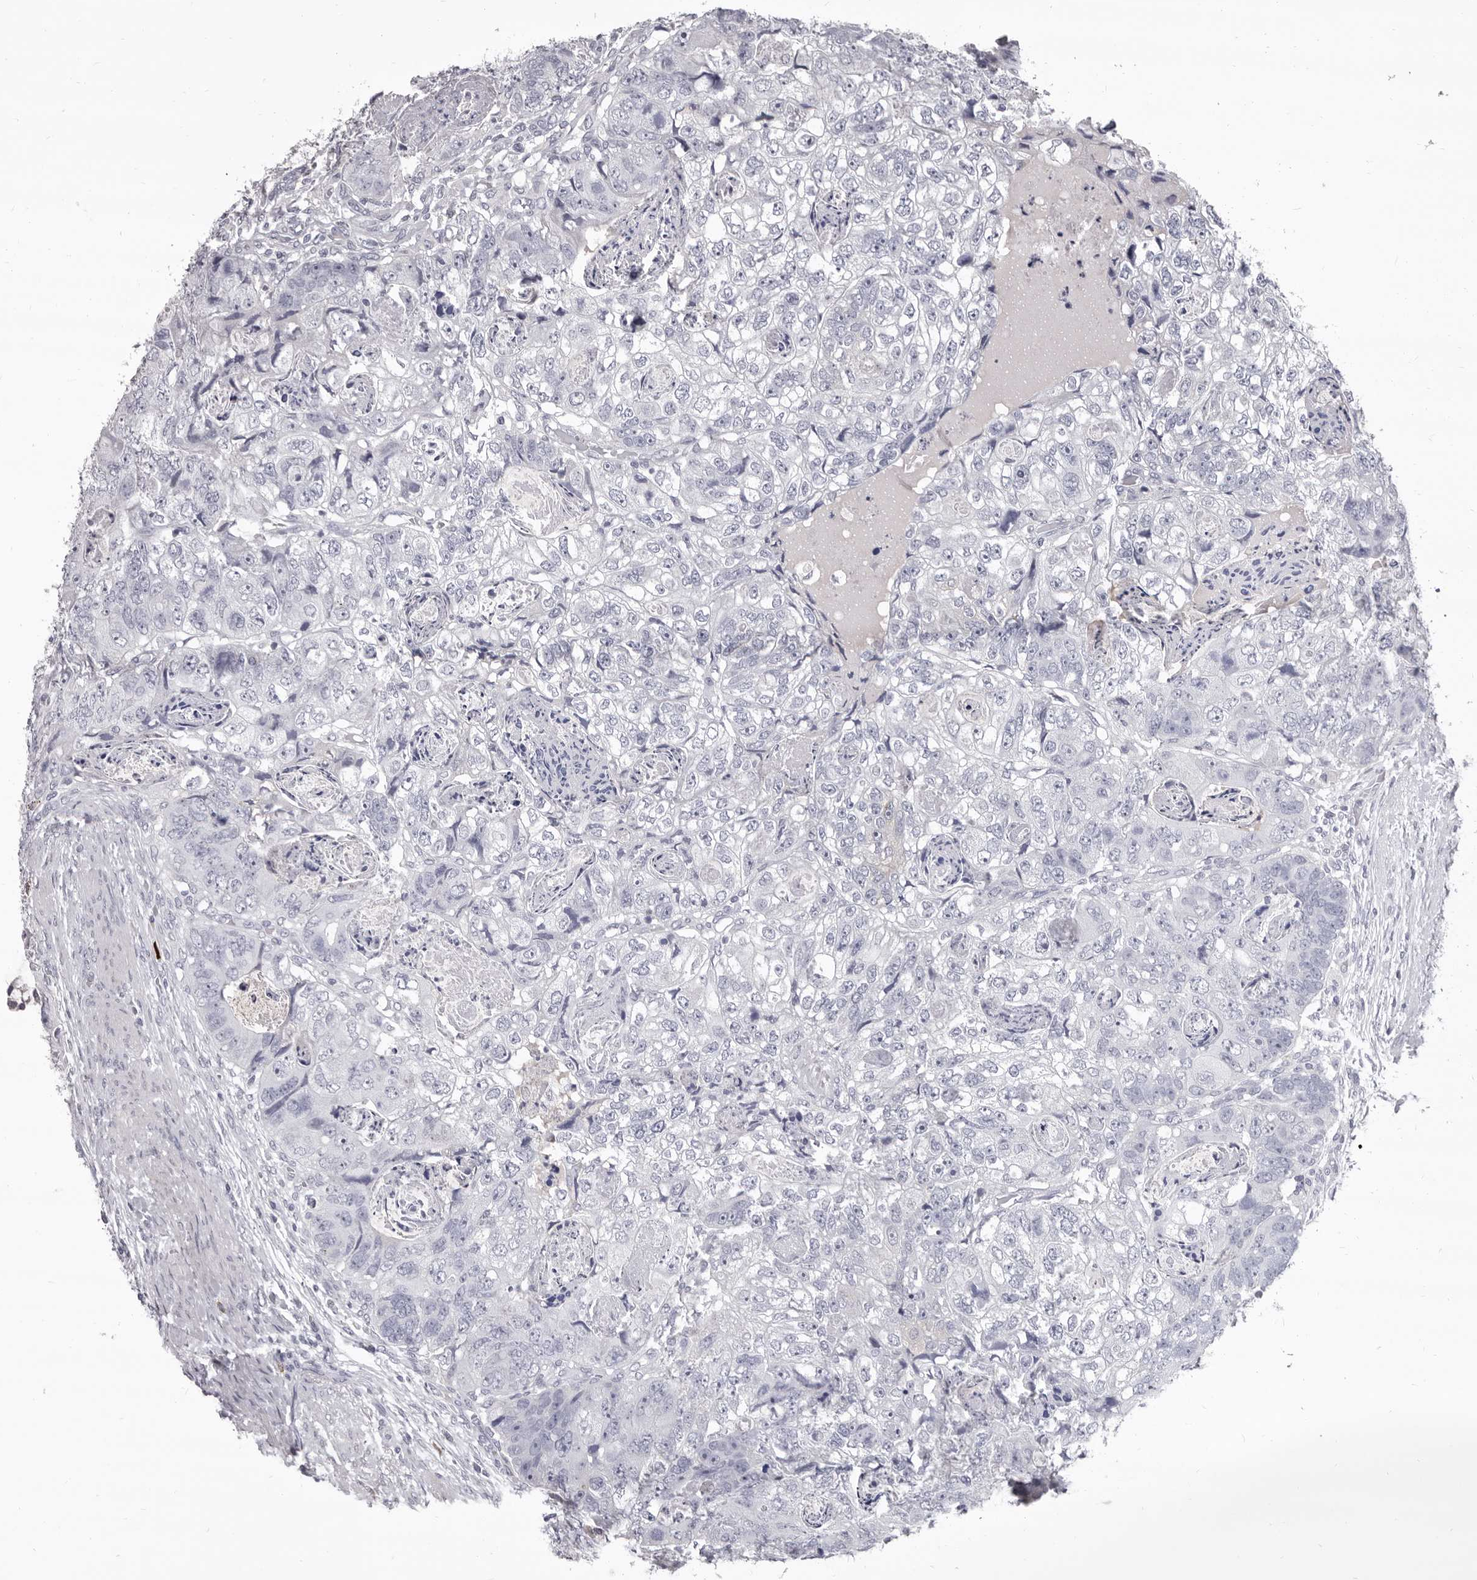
{"staining": {"intensity": "negative", "quantity": "none", "location": "none"}, "tissue": "colorectal cancer", "cell_type": "Tumor cells", "image_type": "cancer", "snomed": [{"axis": "morphology", "description": "Adenocarcinoma, NOS"}, {"axis": "topography", "description": "Rectum"}], "caption": "Immunohistochemistry (IHC) histopathology image of adenocarcinoma (colorectal) stained for a protein (brown), which shows no expression in tumor cells. (Stains: DAB (3,3'-diaminobenzidine) immunohistochemistry with hematoxylin counter stain, Microscopy: brightfield microscopy at high magnification).", "gene": "GZMH", "patient": {"sex": "male", "age": 59}}